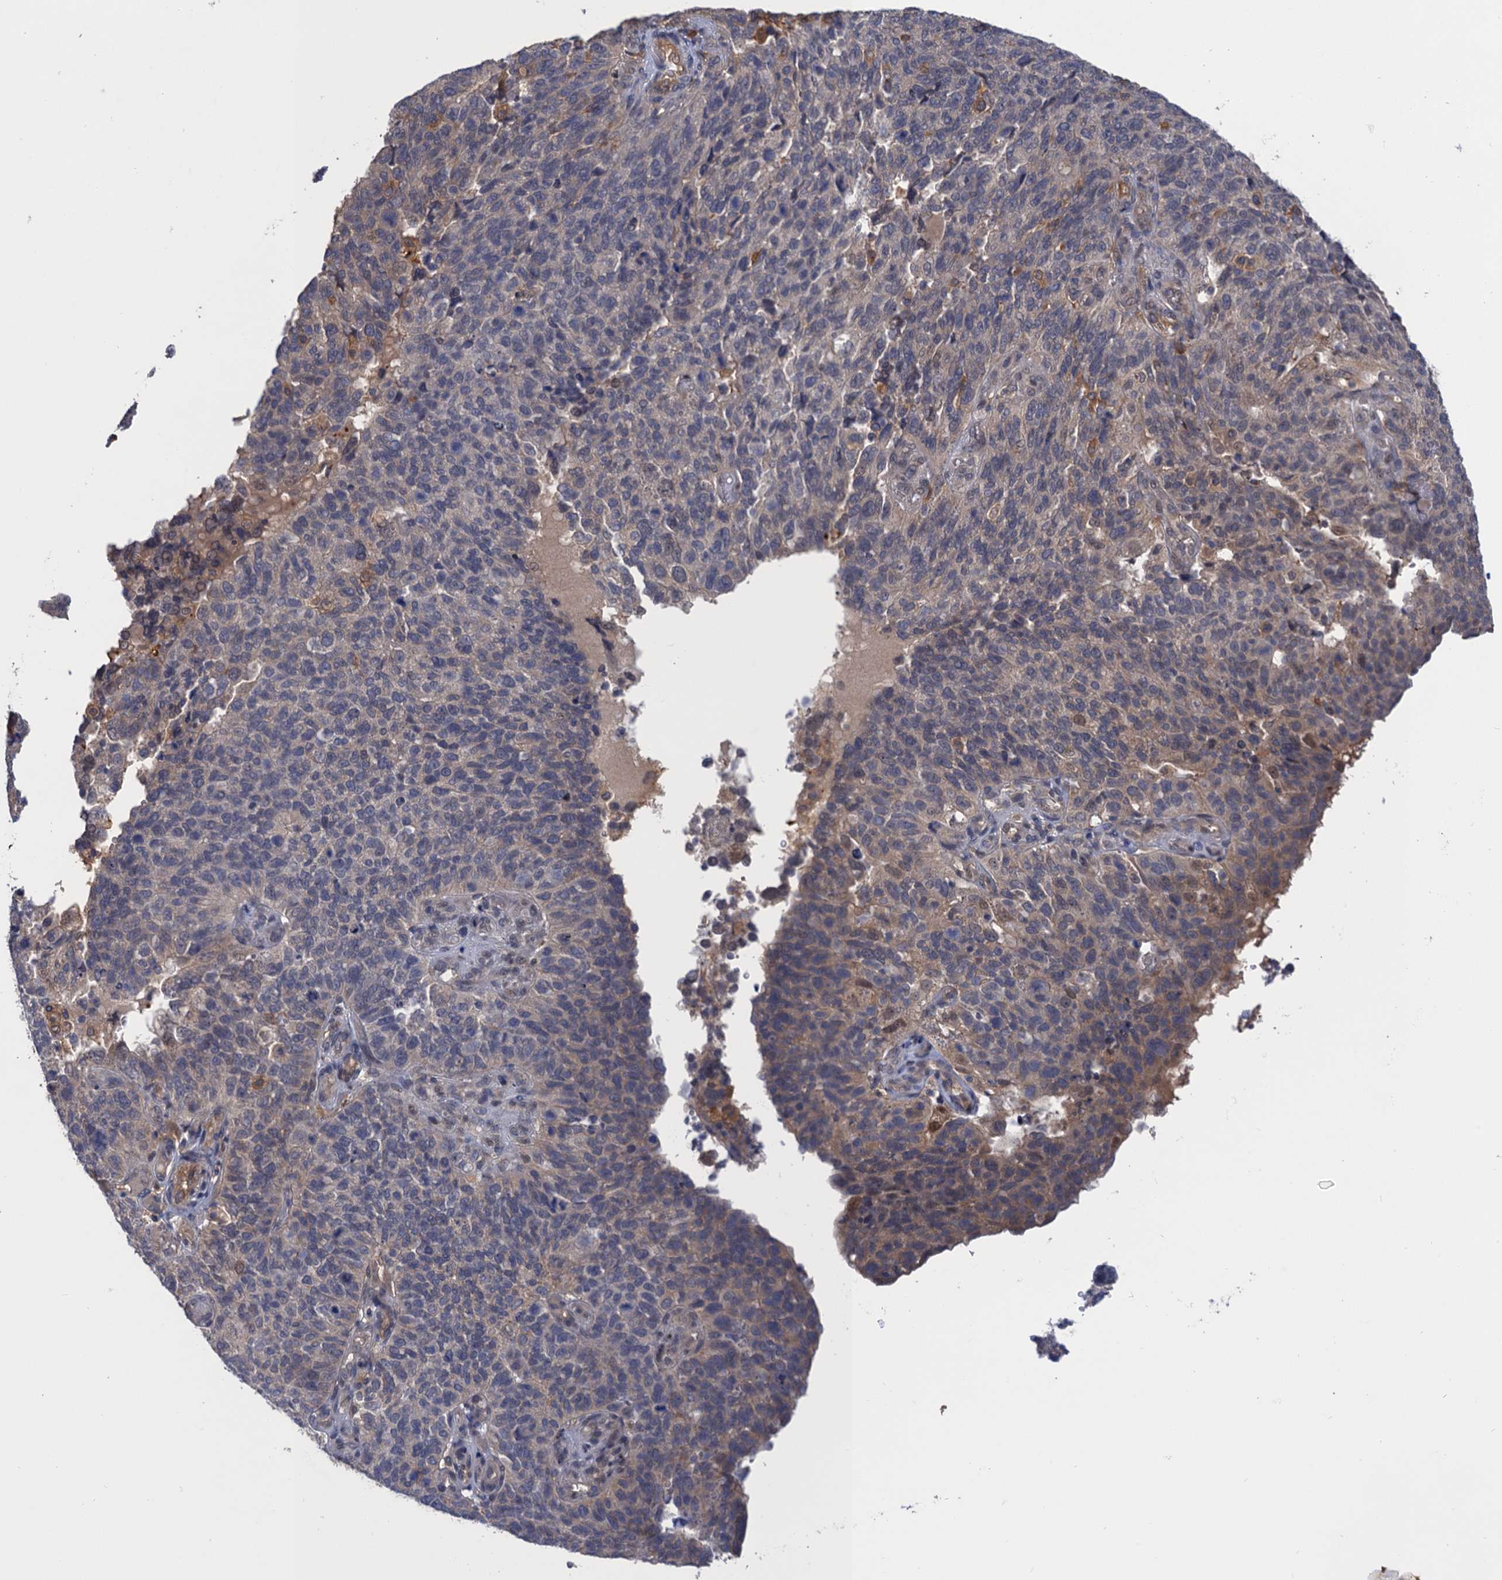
{"staining": {"intensity": "negative", "quantity": "none", "location": "none"}, "tissue": "endometrial cancer", "cell_type": "Tumor cells", "image_type": "cancer", "snomed": [{"axis": "morphology", "description": "Adenocarcinoma, NOS"}, {"axis": "topography", "description": "Endometrium"}], "caption": "Protein analysis of endometrial cancer exhibits no significant positivity in tumor cells.", "gene": "NEK8", "patient": {"sex": "female", "age": 66}}